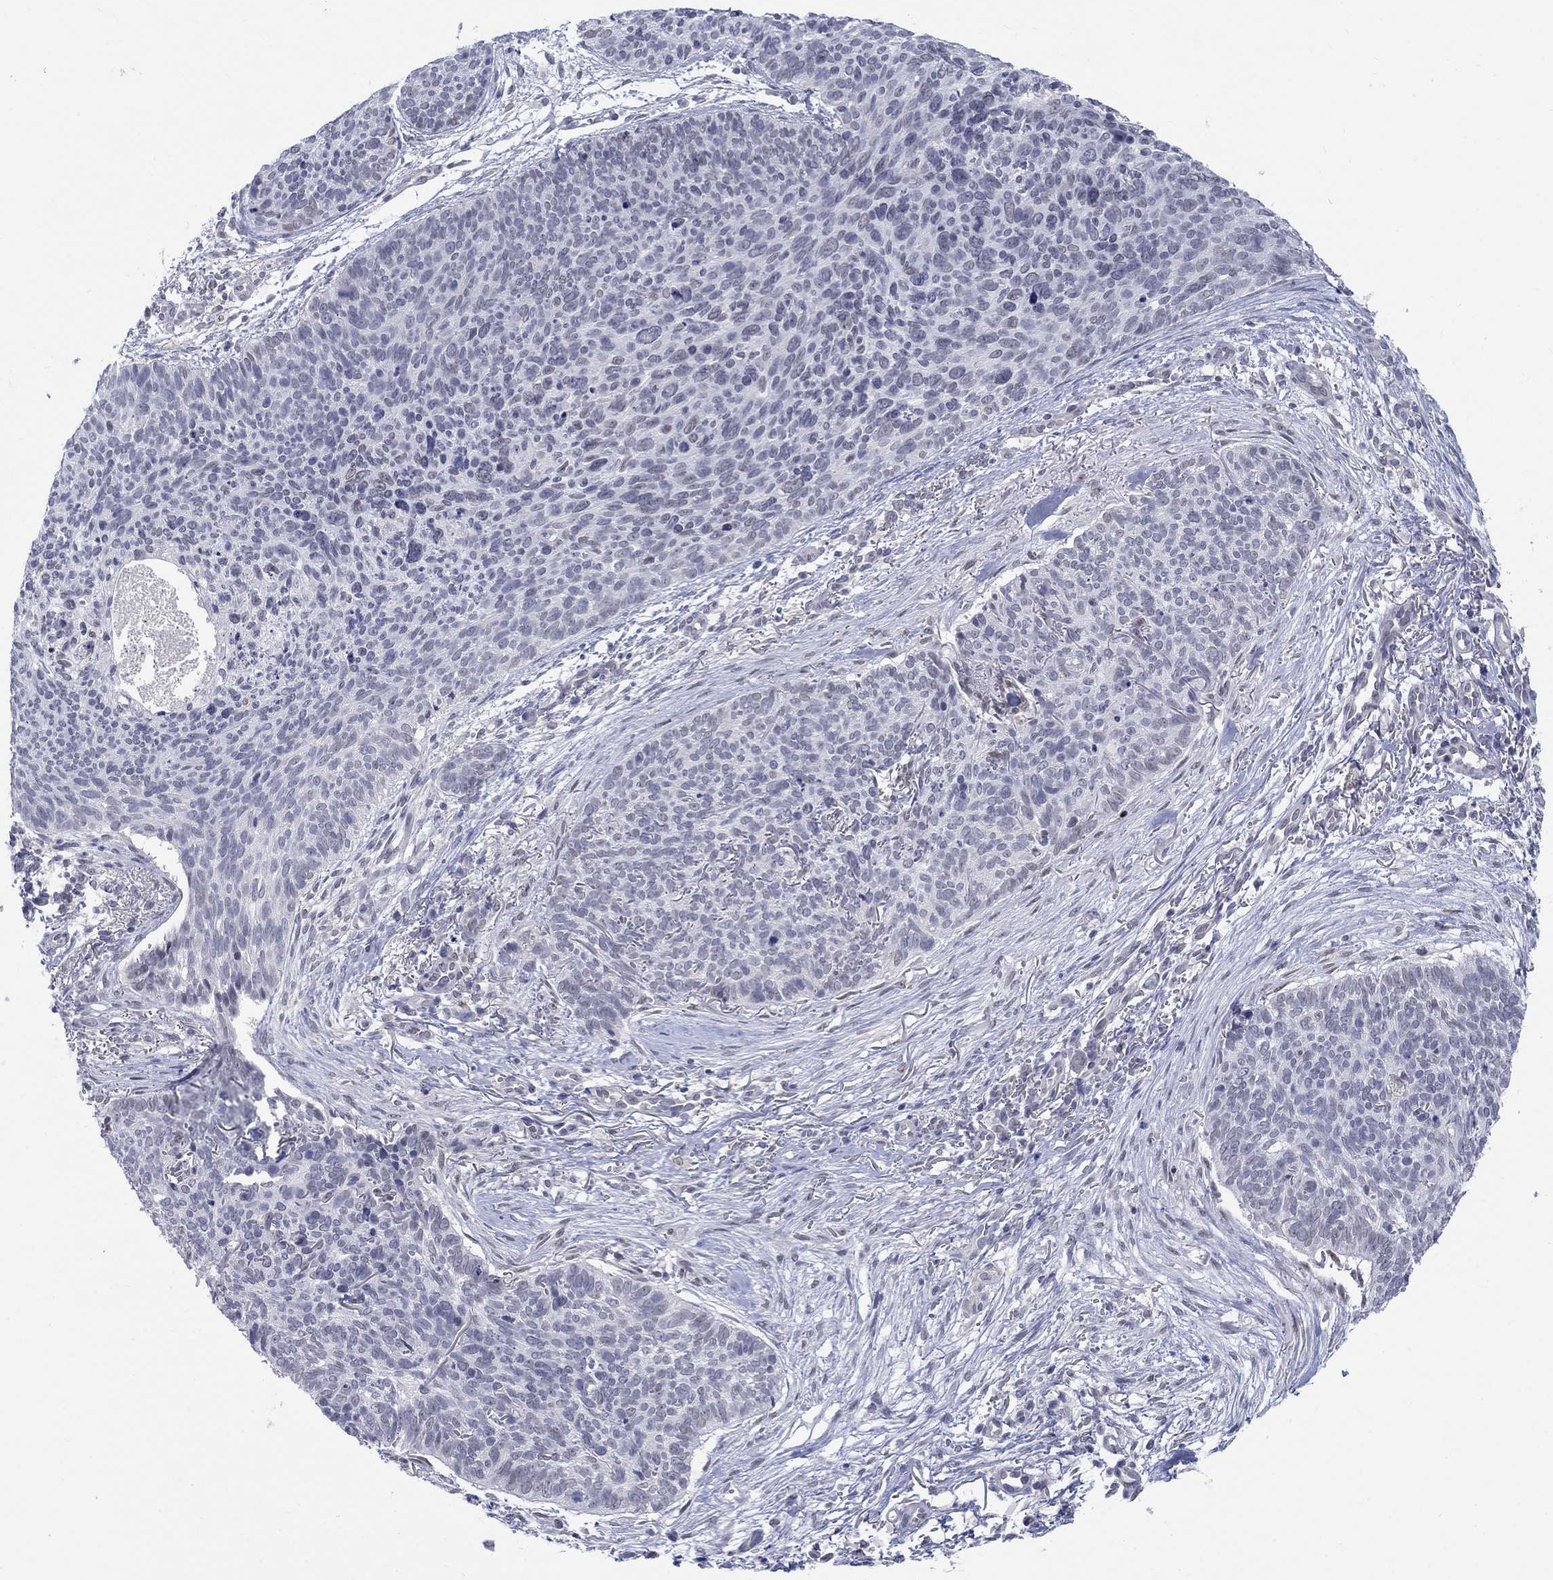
{"staining": {"intensity": "negative", "quantity": "none", "location": "none"}, "tissue": "skin cancer", "cell_type": "Tumor cells", "image_type": "cancer", "snomed": [{"axis": "morphology", "description": "Basal cell carcinoma"}, {"axis": "topography", "description": "Skin"}], "caption": "The photomicrograph displays no staining of tumor cells in basal cell carcinoma (skin). The staining was performed using DAB to visualize the protein expression in brown, while the nuclei were stained in blue with hematoxylin (Magnification: 20x).", "gene": "EGFLAM", "patient": {"sex": "male", "age": 64}}